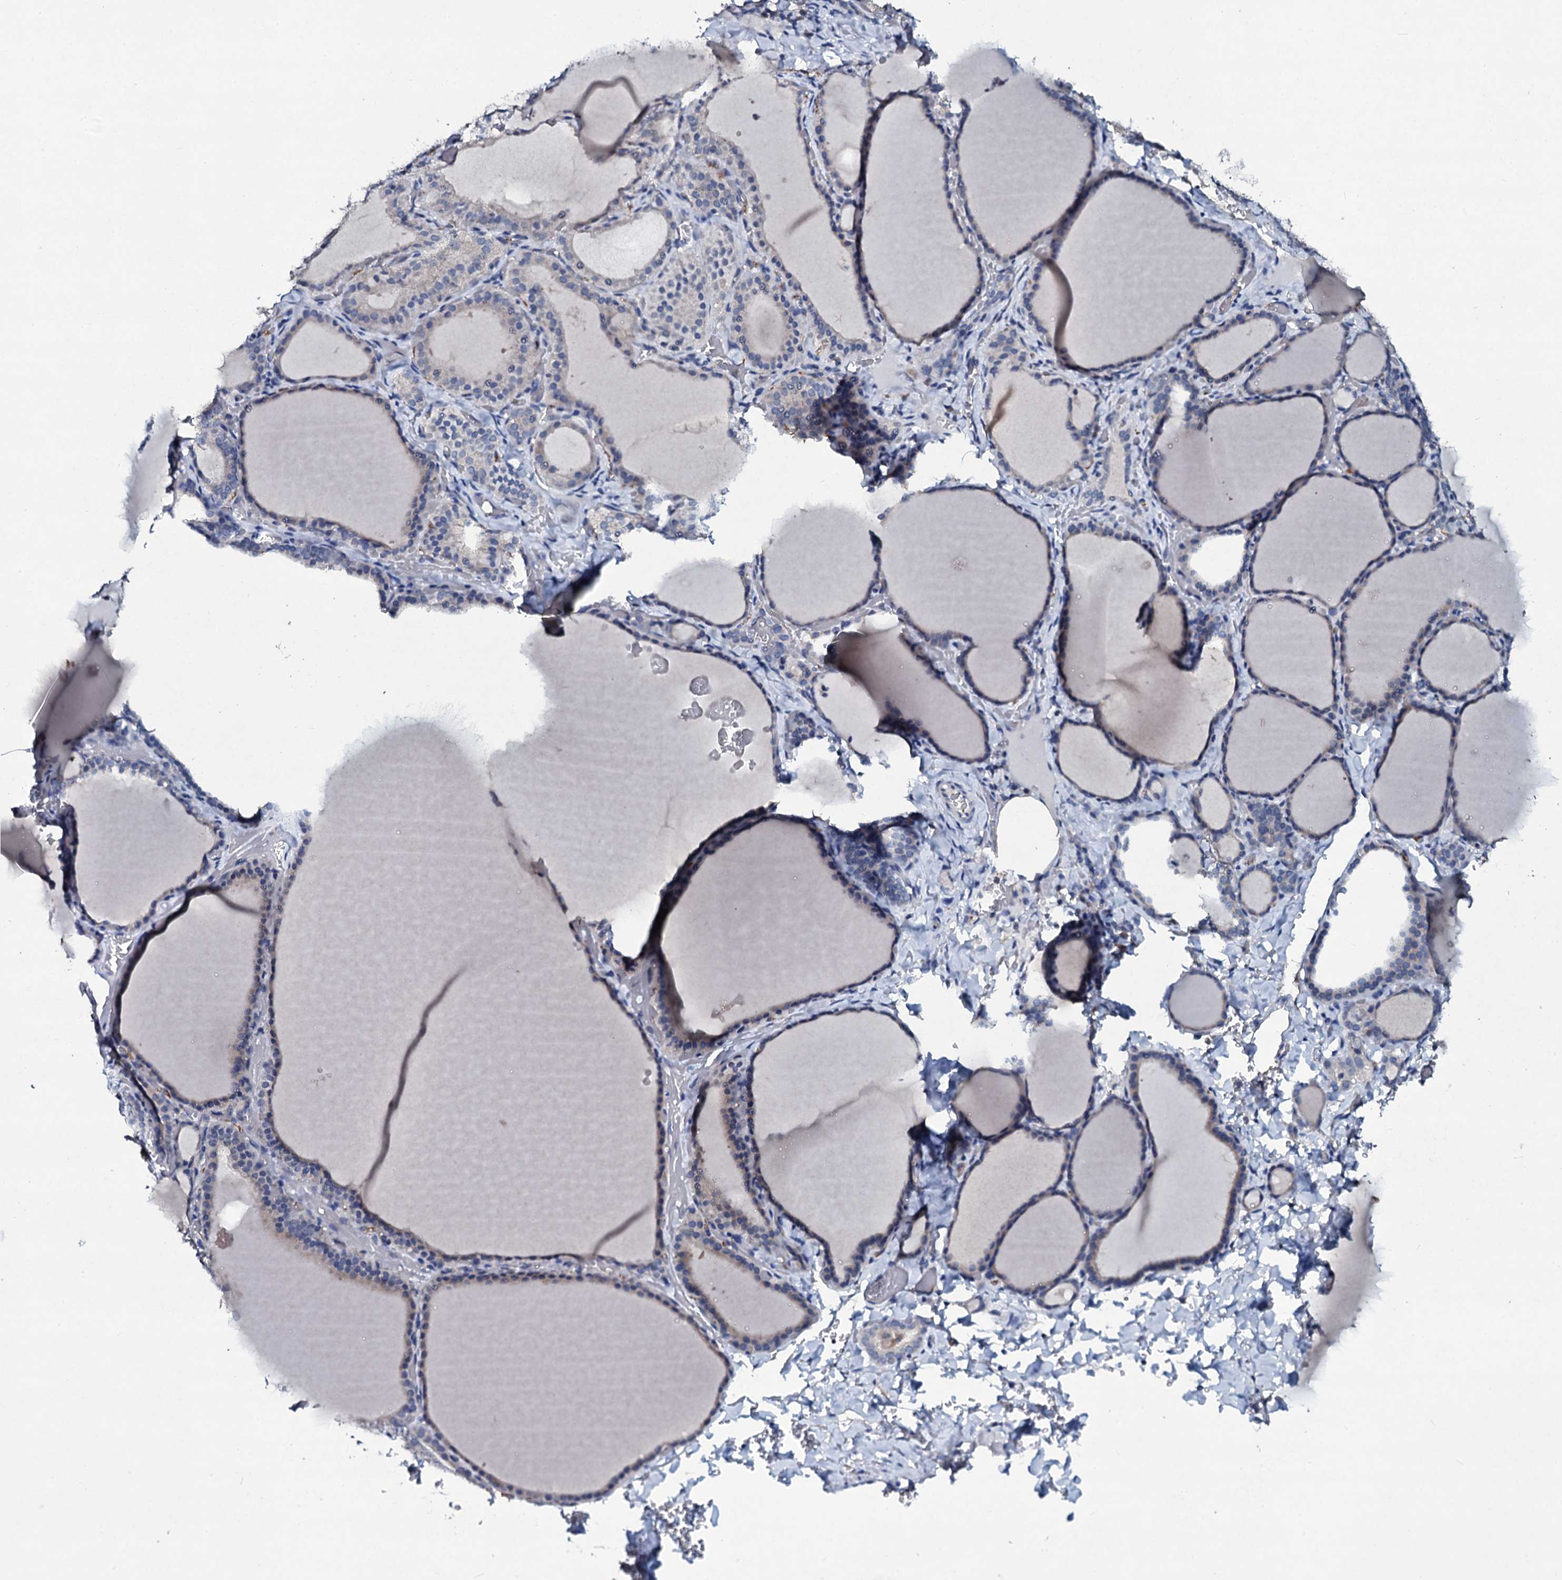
{"staining": {"intensity": "weak", "quantity": "<25%", "location": "cytoplasmic/membranous"}, "tissue": "thyroid gland", "cell_type": "Glandular cells", "image_type": "normal", "snomed": [{"axis": "morphology", "description": "Normal tissue, NOS"}, {"axis": "topography", "description": "Thyroid gland"}], "caption": "There is no significant expression in glandular cells of thyroid gland. (DAB immunohistochemistry visualized using brightfield microscopy, high magnification).", "gene": "TPGS2", "patient": {"sex": "female", "age": 39}}